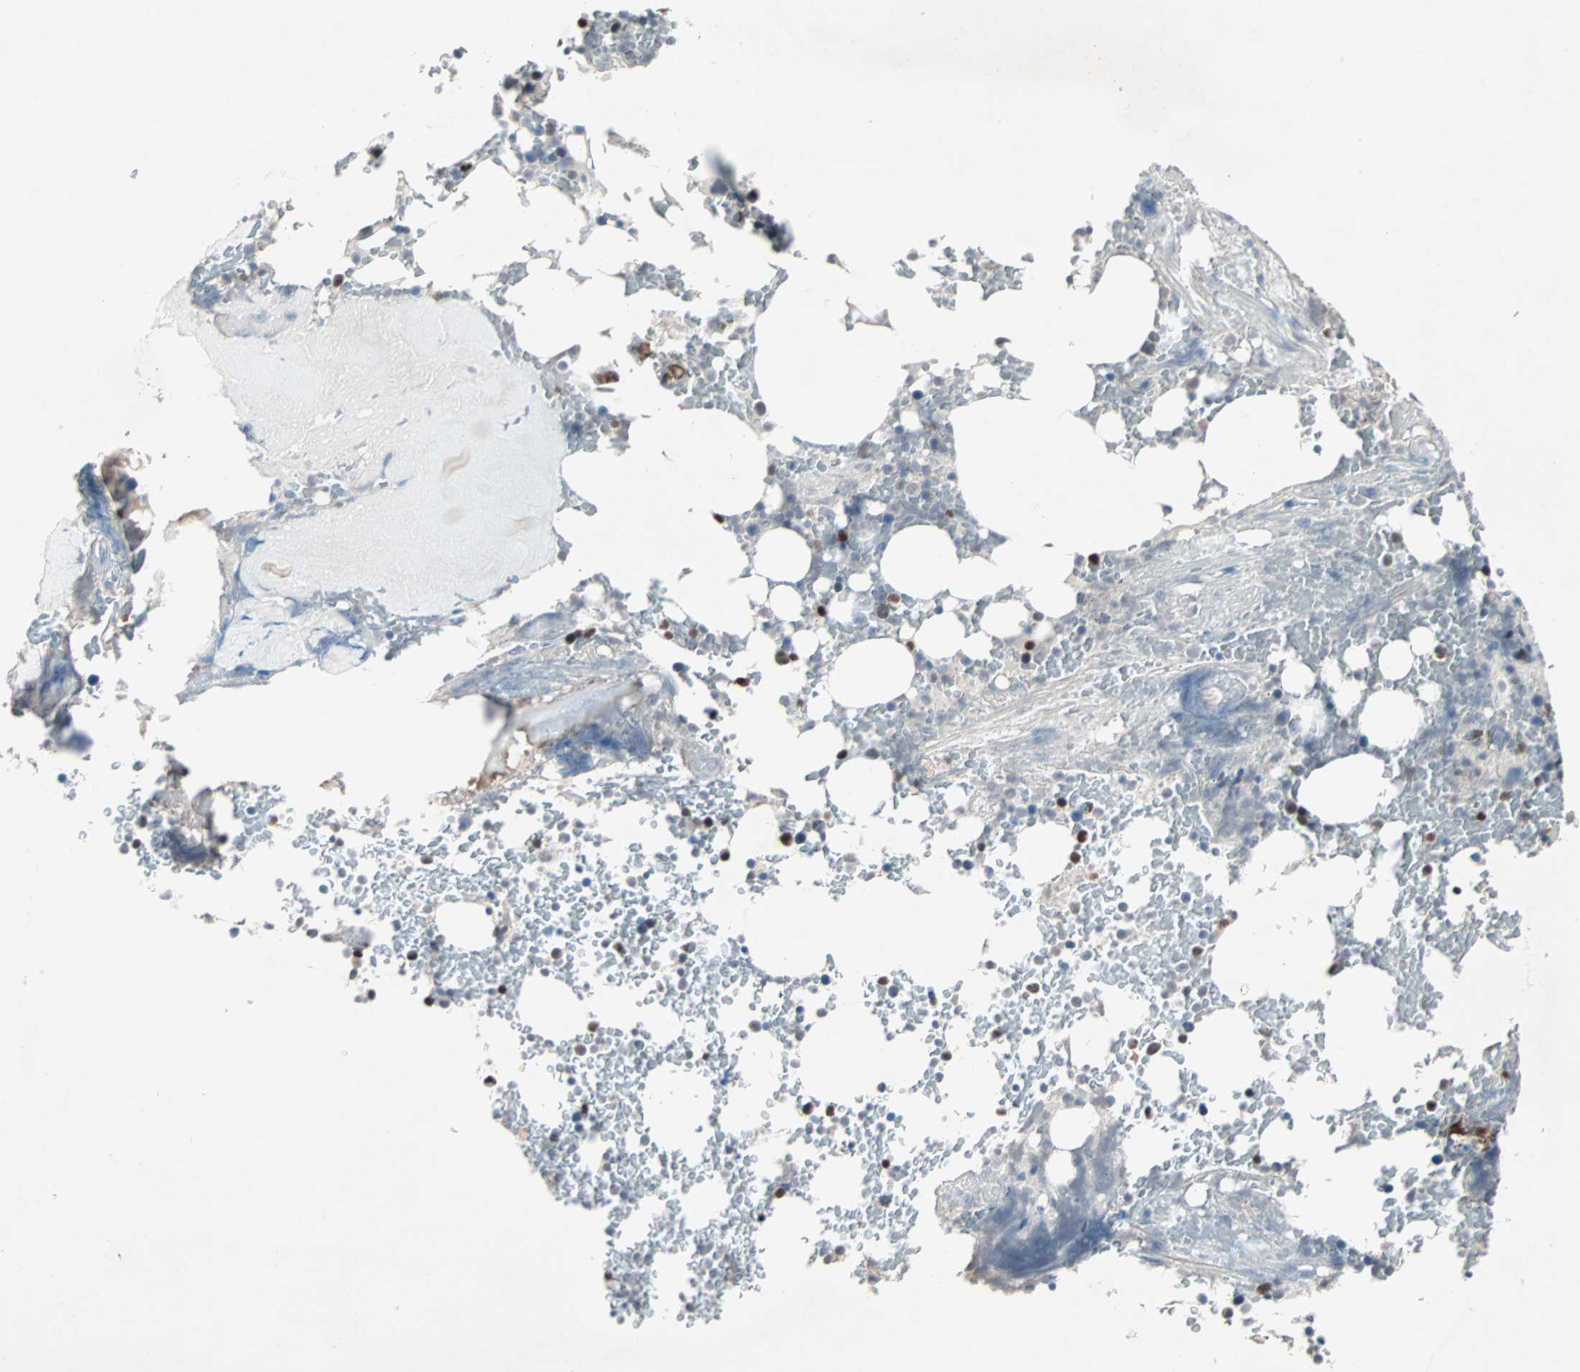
{"staining": {"intensity": "strong", "quantity": "<25%", "location": "nuclear"}, "tissue": "bone marrow", "cell_type": "Hematopoietic cells", "image_type": "normal", "snomed": [{"axis": "morphology", "description": "Normal tissue, NOS"}, {"axis": "topography", "description": "Bone marrow"}], "caption": "A medium amount of strong nuclear staining is appreciated in about <25% of hematopoietic cells in normal bone marrow. Immunohistochemistry stains the protein in brown and the nuclei are stained blue.", "gene": "CCNE2", "patient": {"sex": "female", "age": 66}}